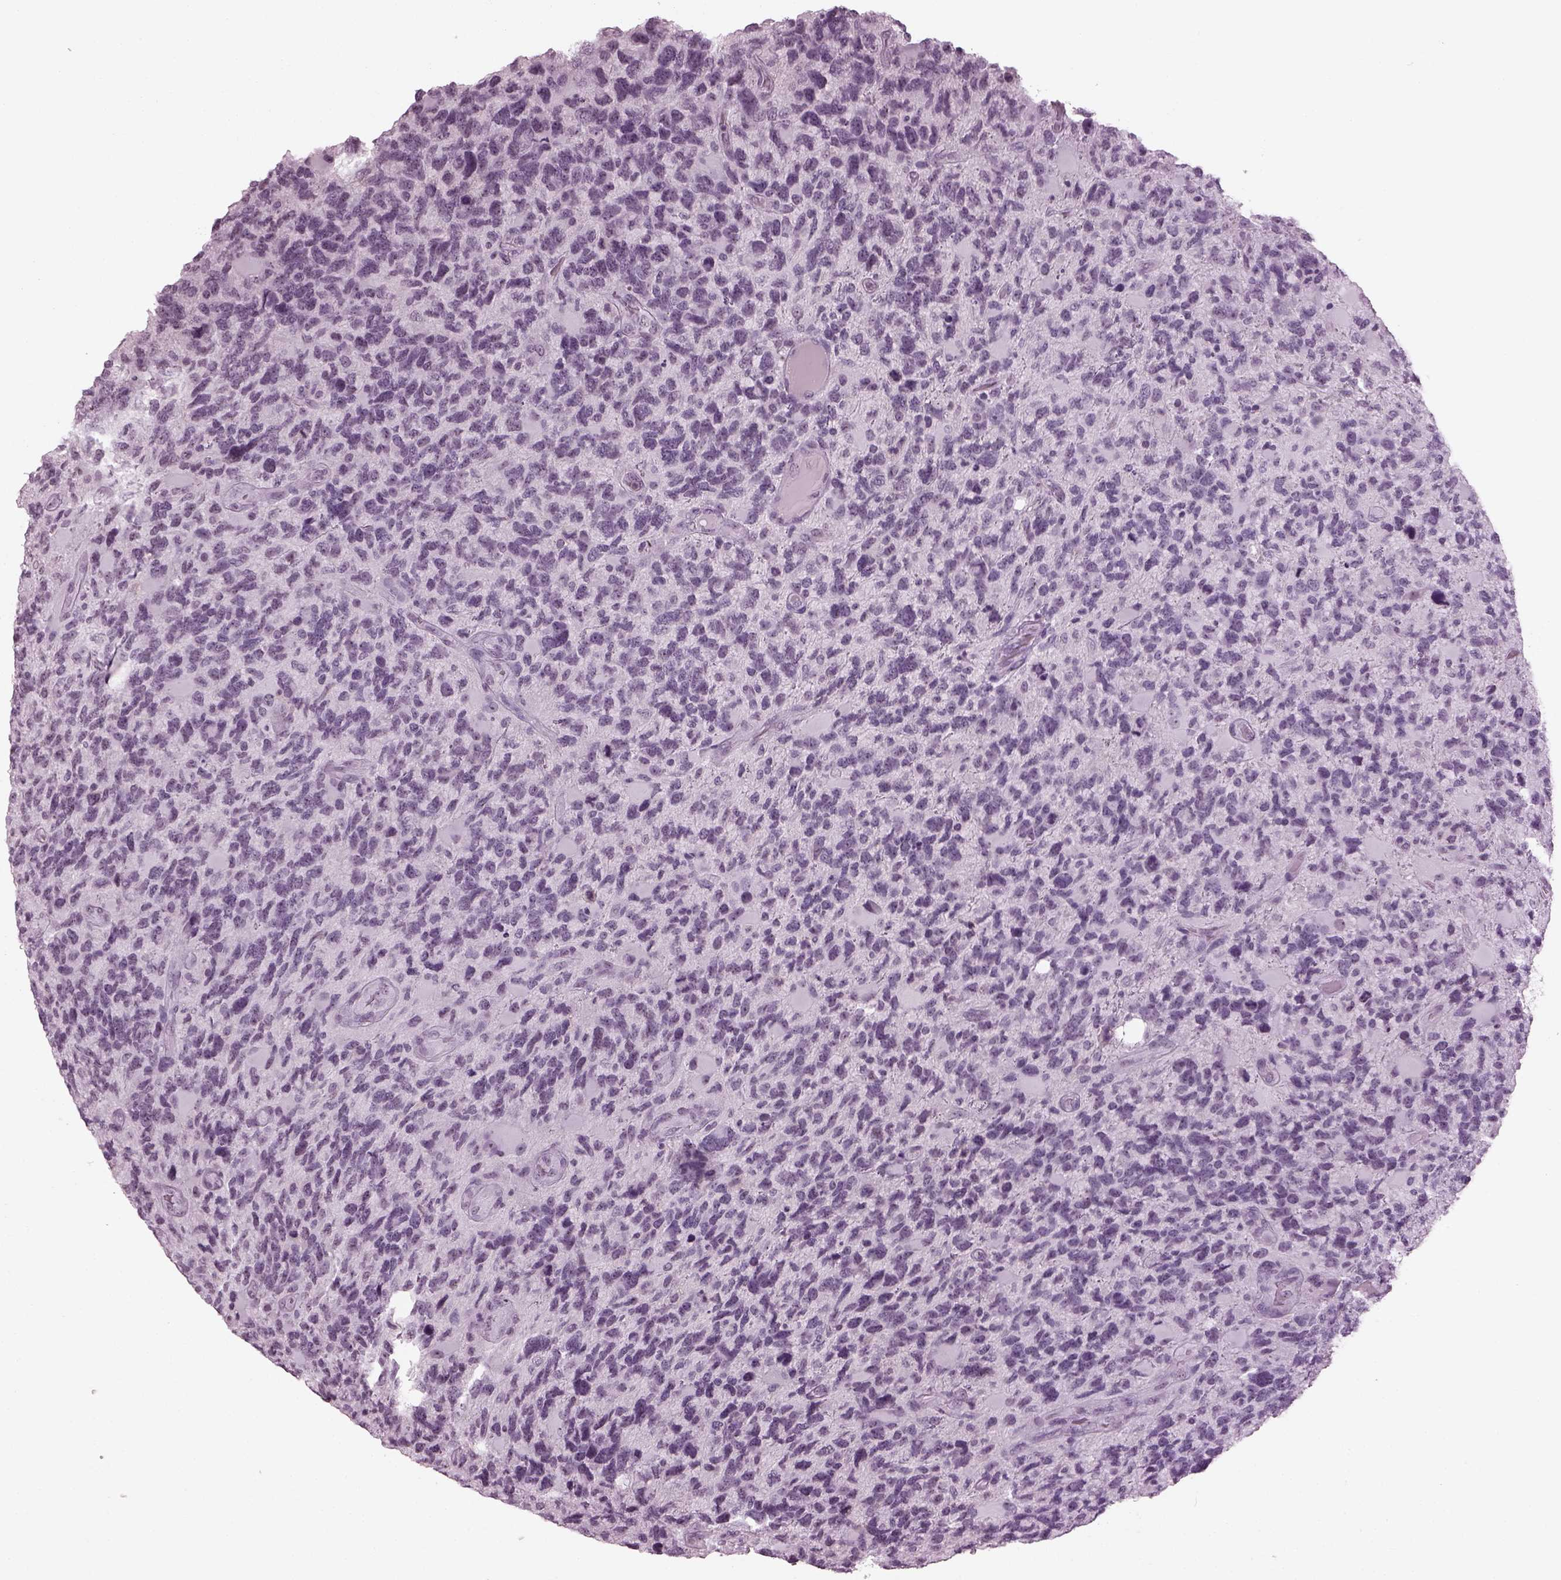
{"staining": {"intensity": "negative", "quantity": "none", "location": "none"}, "tissue": "glioma", "cell_type": "Tumor cells", "image_type": "cancer", "snomed": [{"axis": "morphology", "description": "Glioma, malignant, High grade"}, {"axis": "topography", "description": "Brain"}], "caption": "A high-resolution photomicrograph shows immunohistochemistry (IHC) staining of high-grade glioma (malignant), which displays no significant positivity in tumor cells. (DAB immunohistochemistry (IHC), high magnification).", "gene": "ADGRG2", "patient": {"sex": "female", "age": 71}}